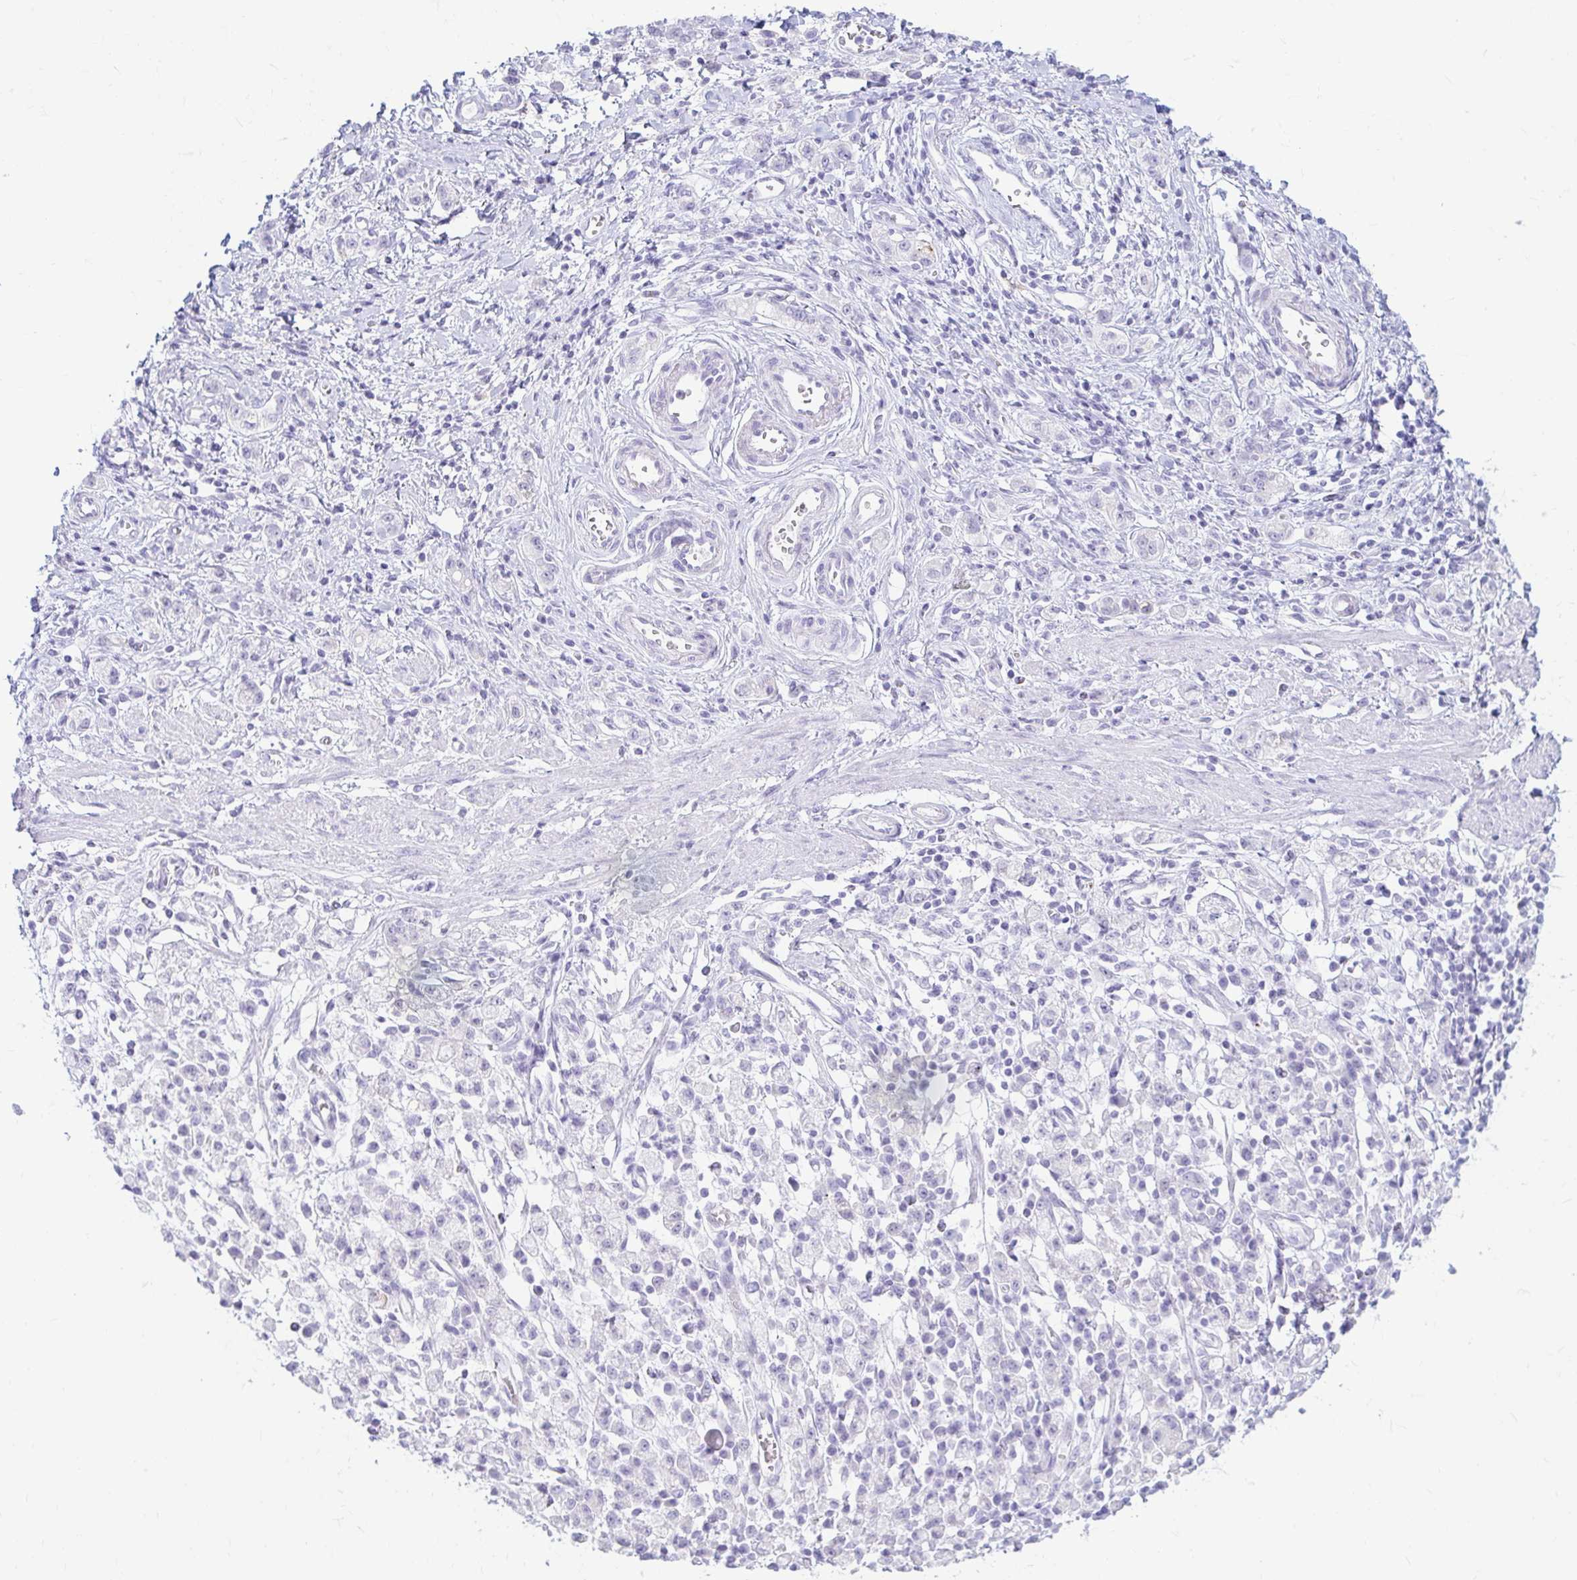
{"staining": {"intensity": "negative", "quantity": "none", "location": "none"}, "tissue": "stomach cancer", "cell_type": "Tumor cells", "image_type": "cancer", "snomed": [{"axis": "morphology", "description": "Adenocarcinoma, NOS"}, {"axis": "topography", "description": "Stomach"}], "caption": "IHC of human stomach adenocarcinoma reveals no expression in tumor cells.", "gene": "ERICH6", "patient": {"sex": "male", "age": 77}}